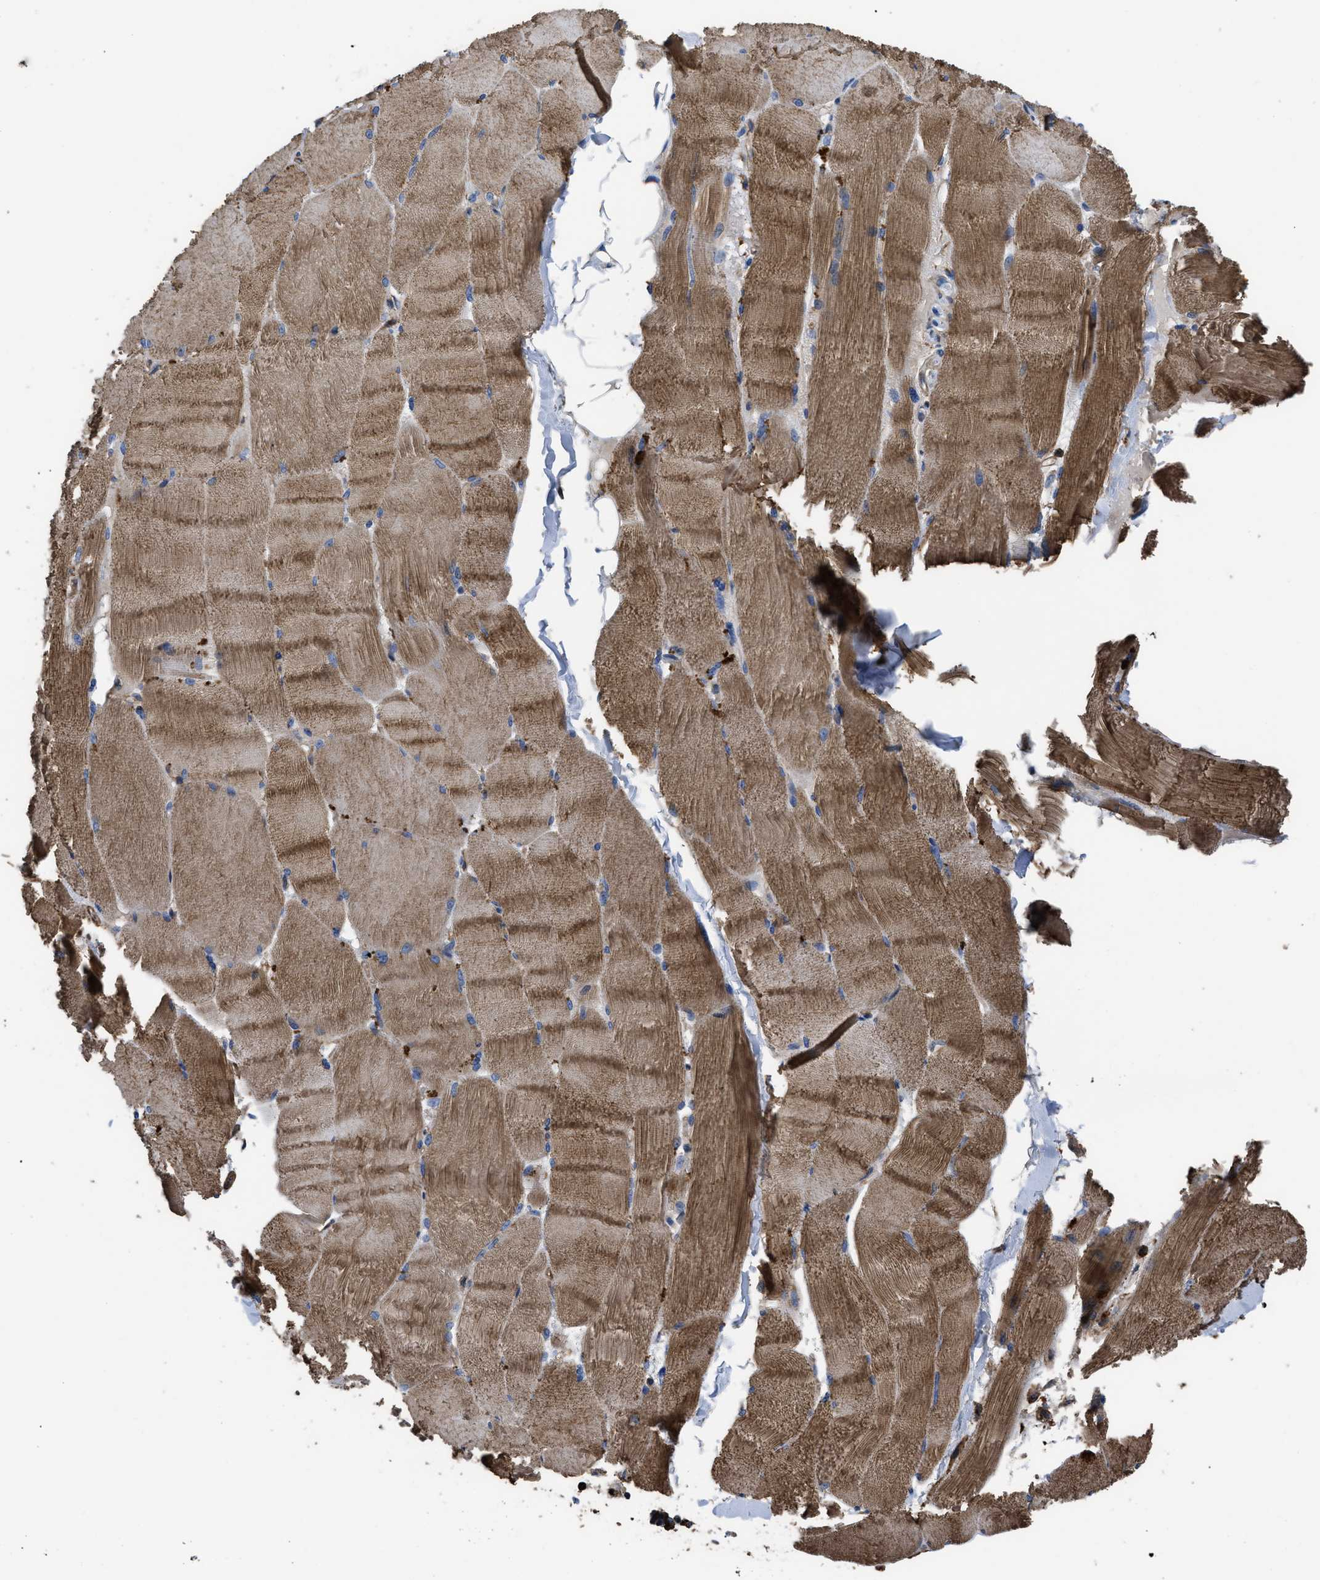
{"staining": {"intensity": "moderate", "quantity": ">75%", "location": "cytoplasmic/membranous"}, "tissue": "skeletal muscle", "cell_type": "Myocytes", "image_type": "normal", "snomed": [{"axis": "morphology", "description": "Normal tissue, NOS"}, {"axis": "topography", "description": "Skin"}, {"axis": "topography", "description": "Skeletal muscle"}], "caption": "Immunohistochemistry (IHC) of benign skeletal muscle displays medium levels of moderate cytoplasmic/membranous positivity in about >75% of myocytes.", "gene": "SCUBE2", "patient": {"sex": "male", "age": 83}}